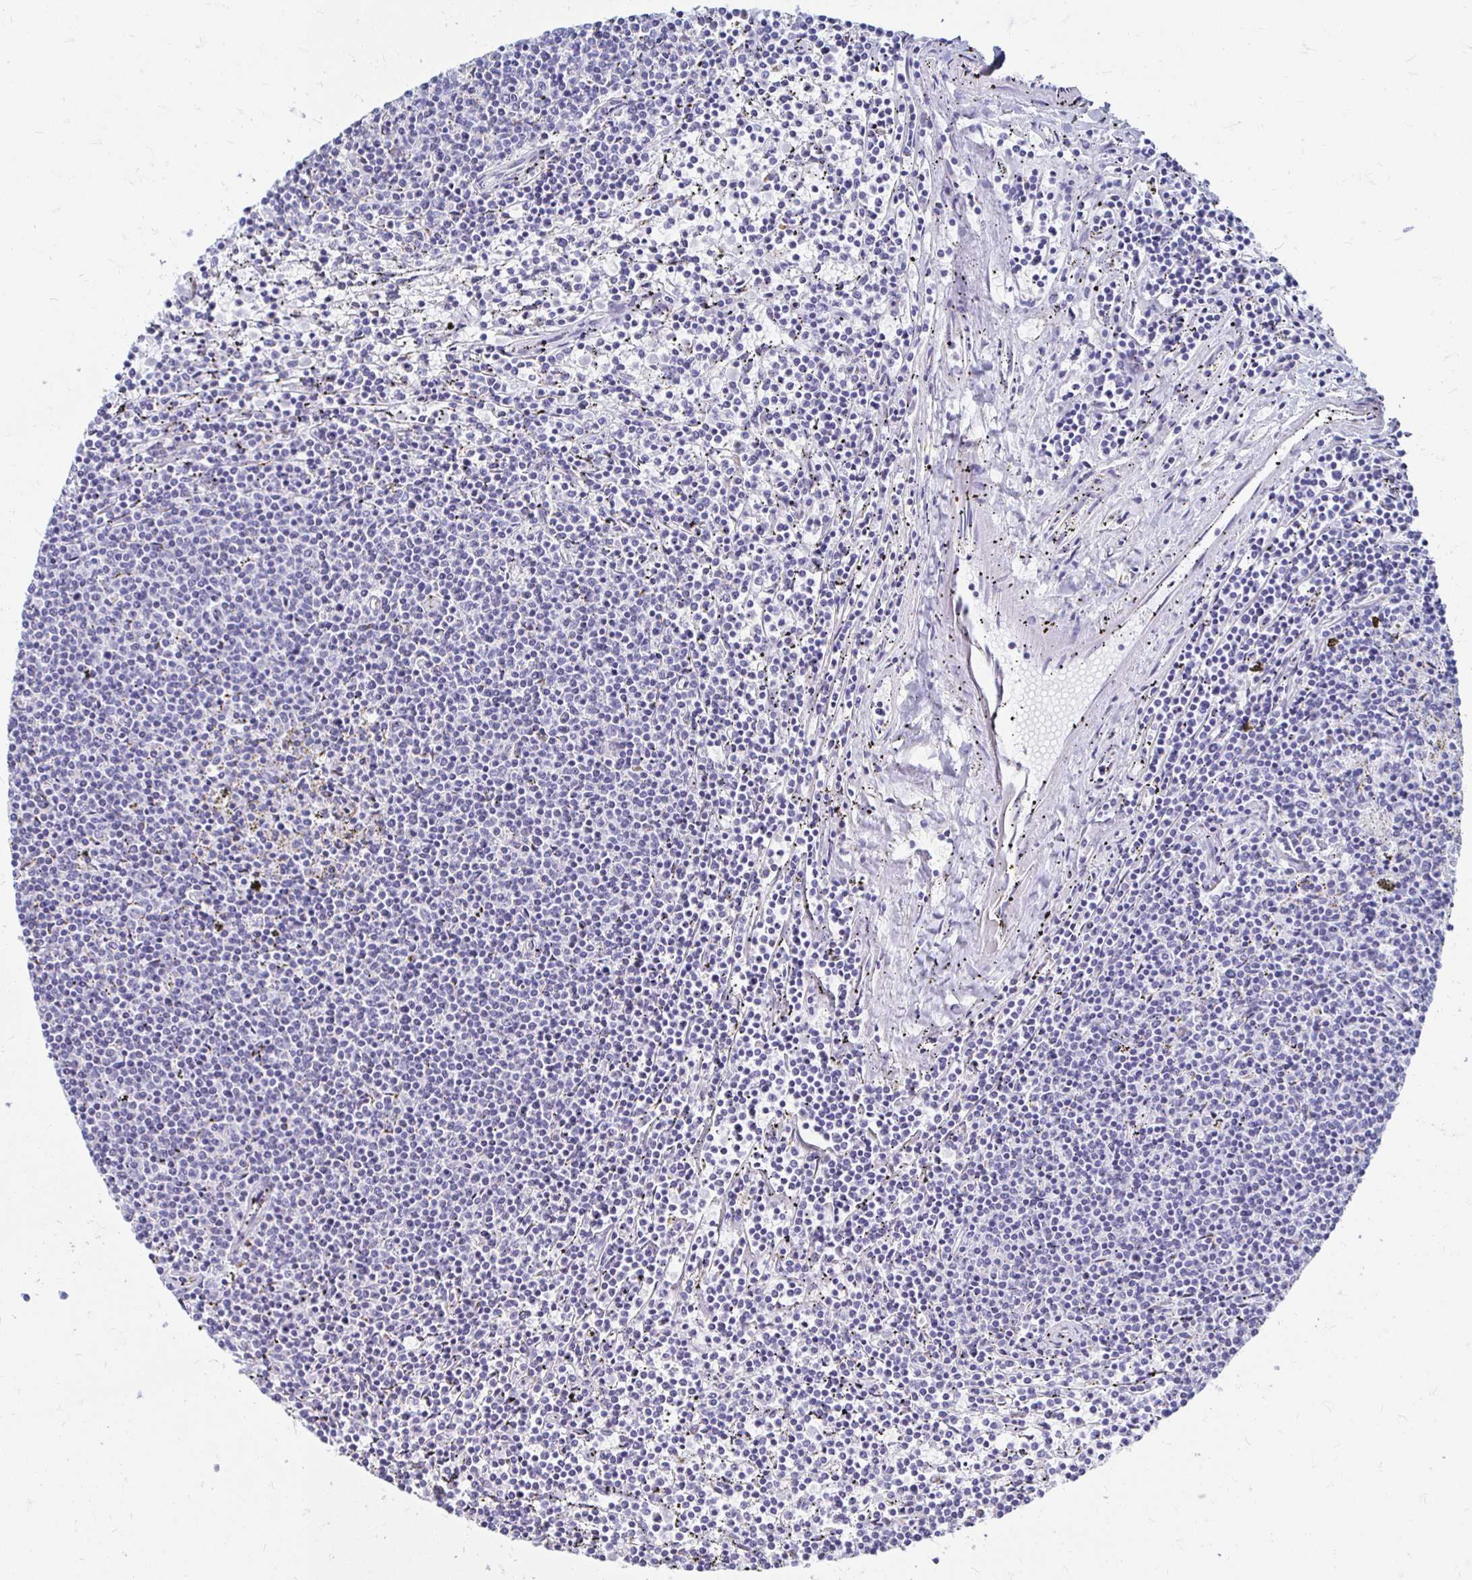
{"staining": {"intensity": "negative", "quantity": "none", "location": "none"}, "tissue": "lymphoma", "cell_type": "Tumor cells", "image_type": "cancer", "snomed": [{"axis": "morphology", "description": "Malignant lymphoma, non-Hodgkin's type, Low grade"}, {"axis": "topography", "description": "Spleen"}], "caption": "The image demonstrates no significant positivity in tumor cells of low-grade malignant lymphoma, non-Hodgkin's type.", "gene": "PAGE4", "patient": {"sex": "female", "age": 50}}